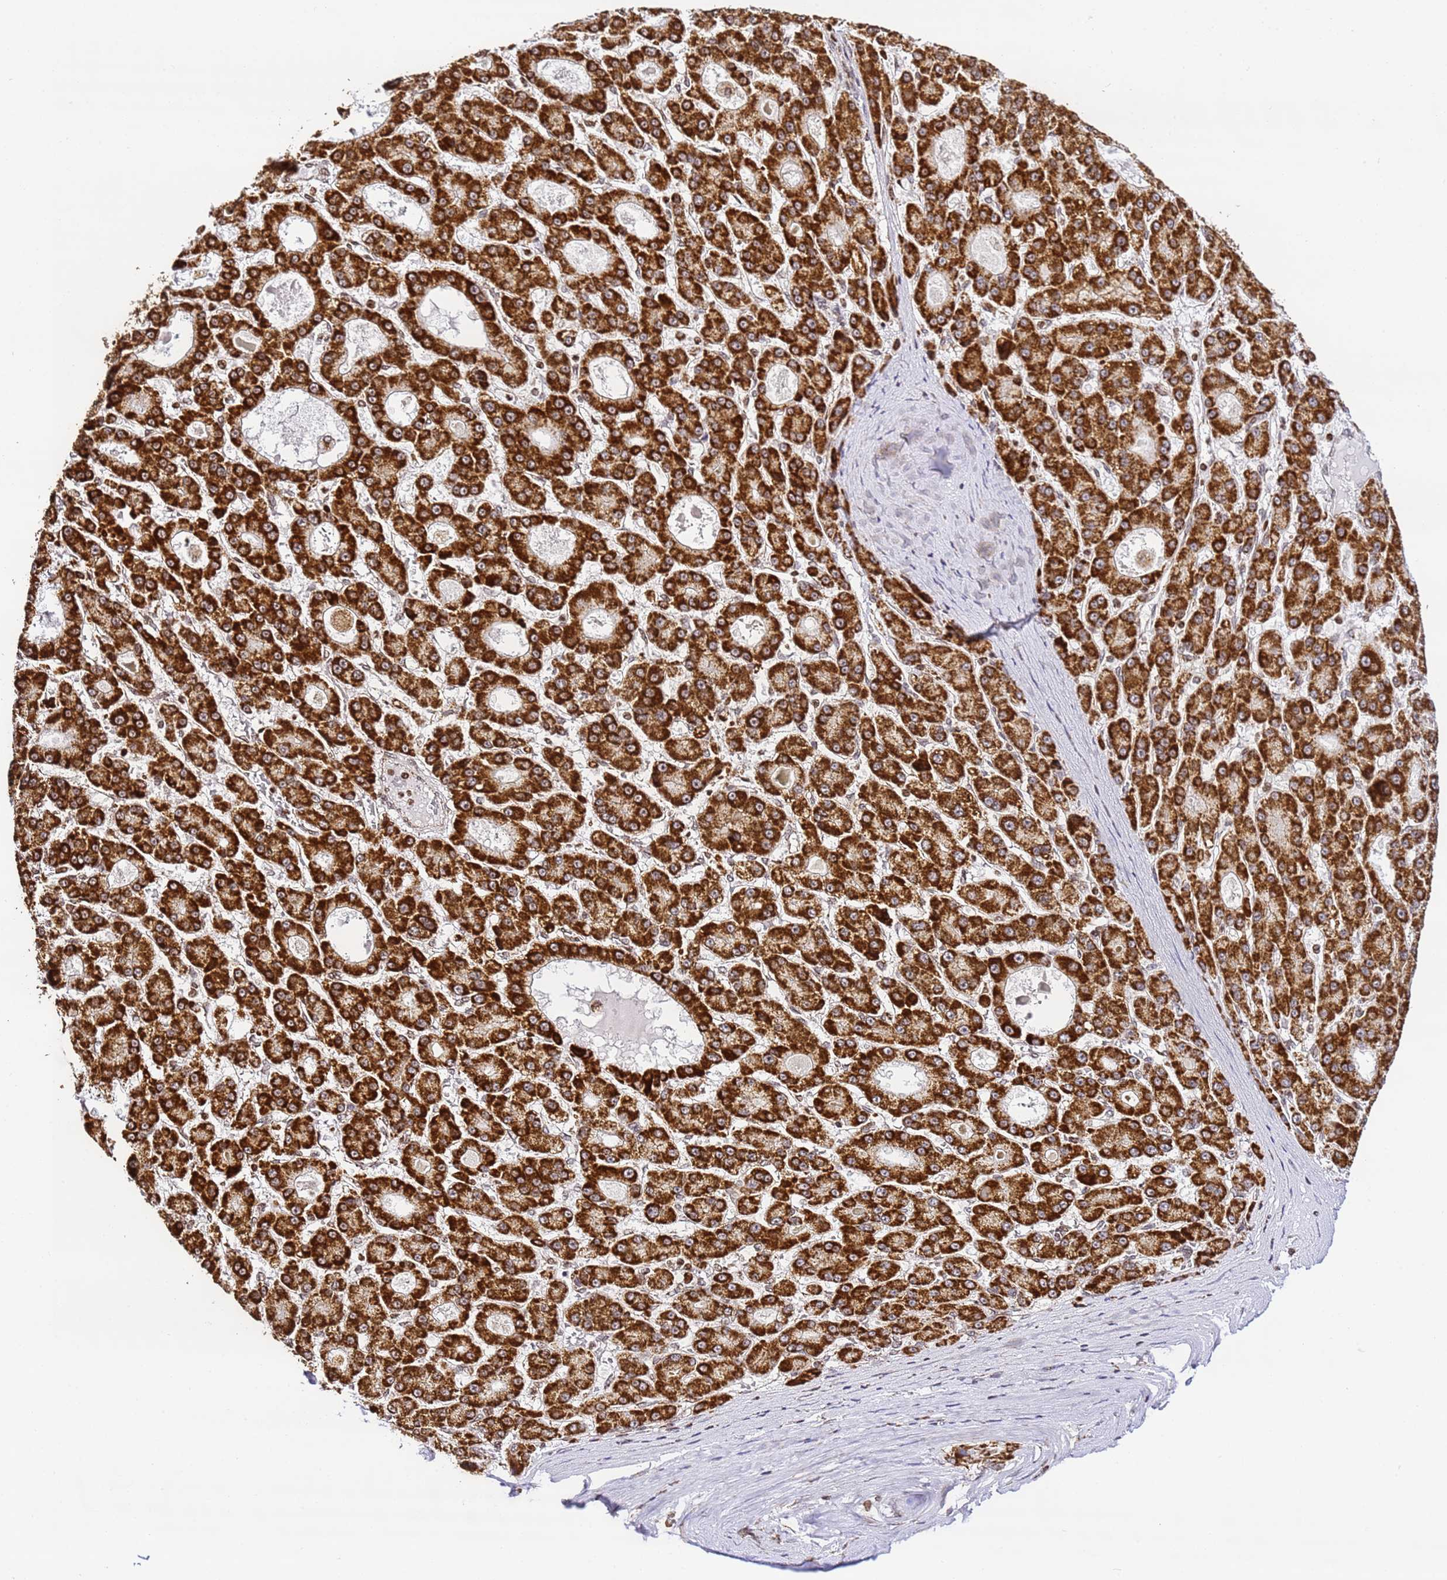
{"staining": {"intensity": "strong", "quantity": ">75%", "location": "cytoplasmic/membranous"}, "tissue": "liver cancer", "cell_type": "Tumor cells", "image_type": "cancer", "snomed": [{"axis": "morphology", "description": "Carcinoma, Hepatocellular, NOS"}, {"axis": "topography", "description": "Liver"}], "caption": "Hepatocellular carcinoma (liver) stained with immunohistochemistry shows strong cytoplasmic/membranous positivity in approximately >75% of tumor cells.", "gene": "HSPE1", "patient": {"sex": "male", "age": 70}}